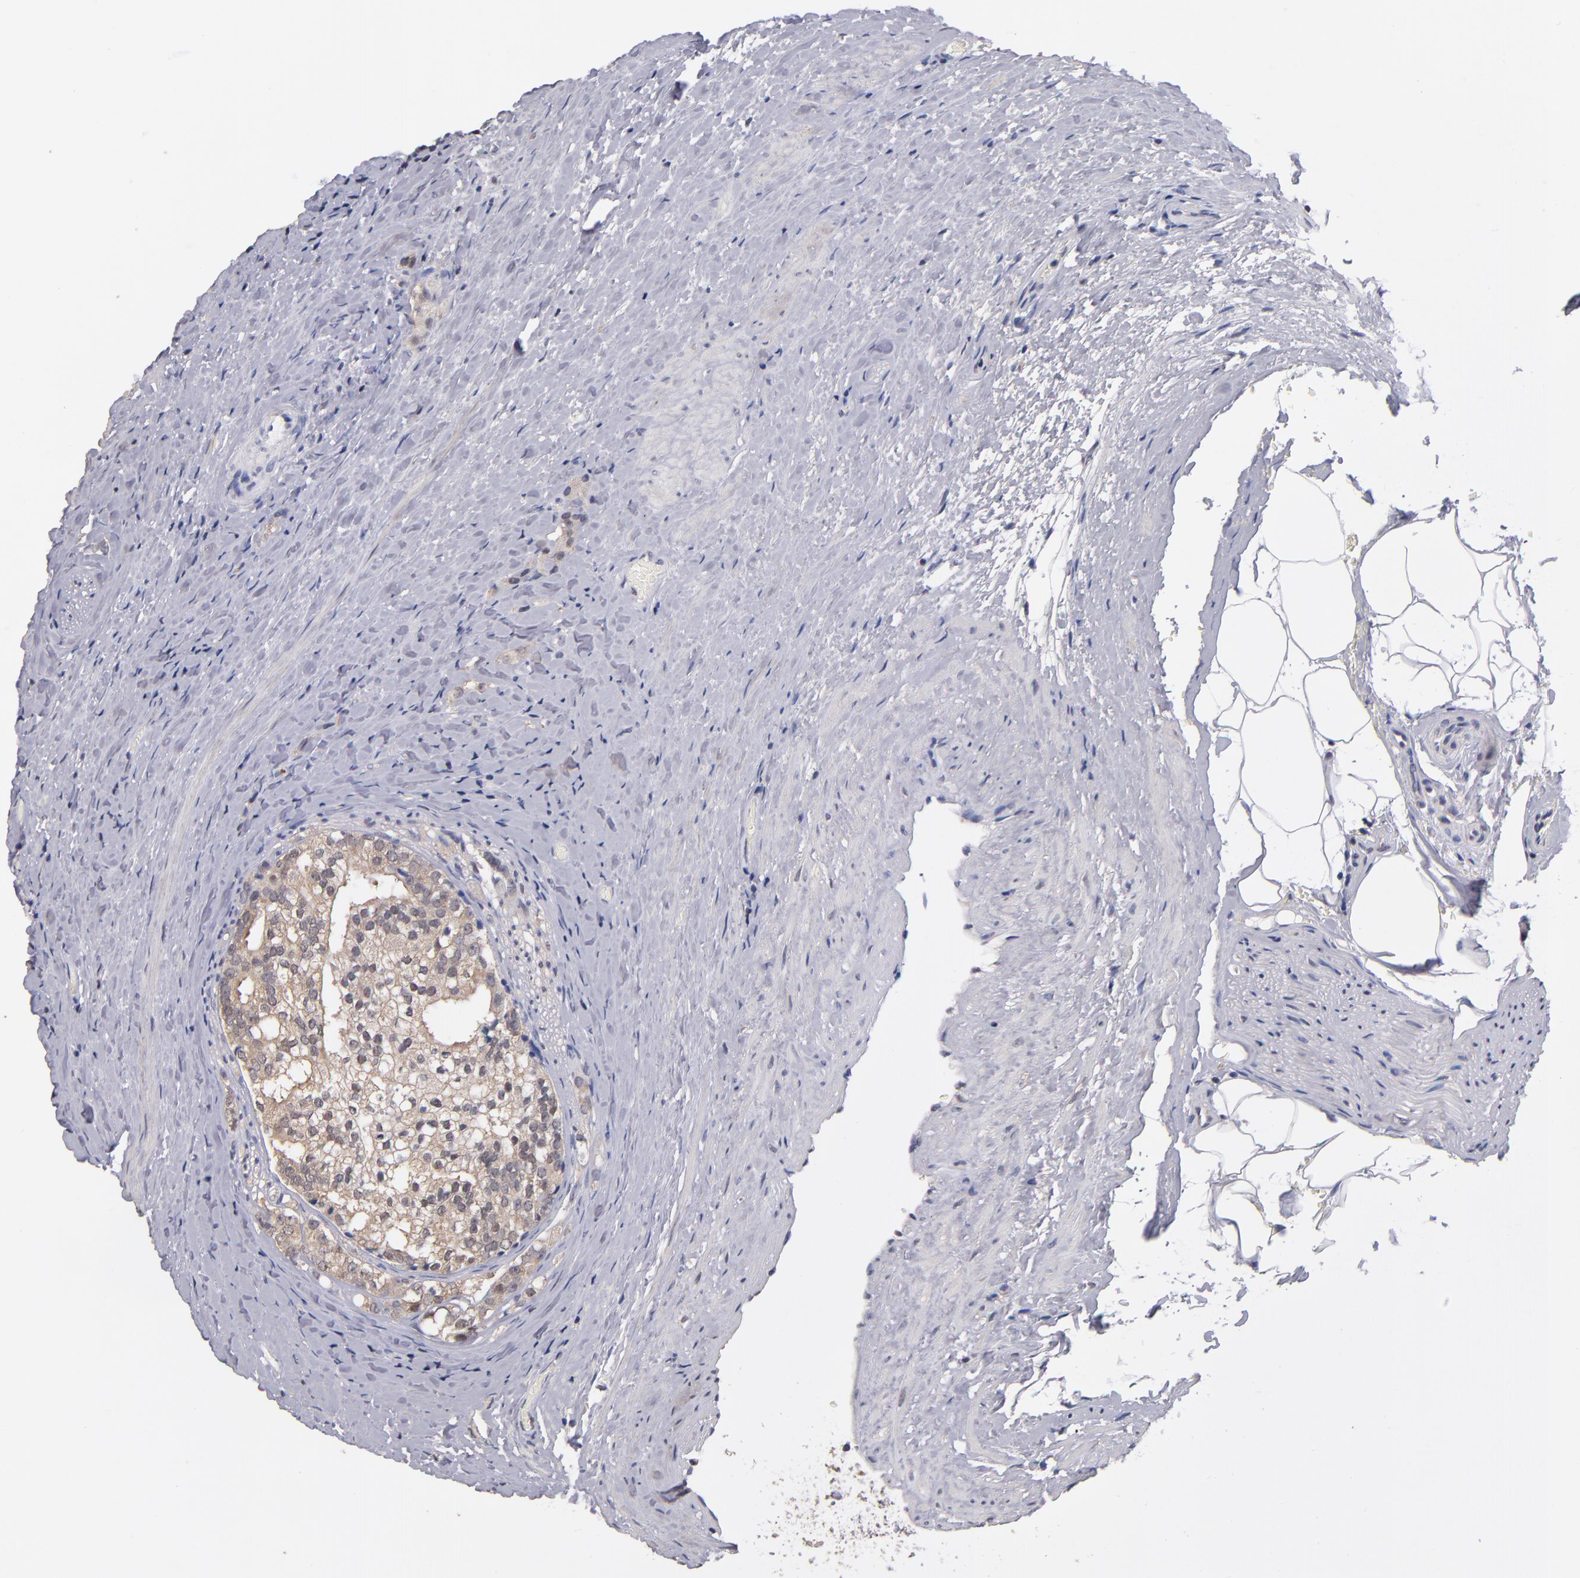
{"staining": {"intensity": "weak", "quantity": "25%-75%", "location": "cytoplasmic/membranous"}, "tissue": "prostate cancer", "cell_type": "Tumor cells", "image_type": "cancer", "snomed": [{"axis": "morphology", "description": "Adenocarcinoma, Medium grade"}, {"axis": "topography", "description": "Prostate"}], "caption": "The photomicrograph exhibits staining of adenocarcinoma (medium-grade) (prostate), revealing weak cytoplasmic/membranous protein positivity (brown color) within tumor cells.", "gene": "PSMD10", "patient": {"sex": "male", "age": 59}}